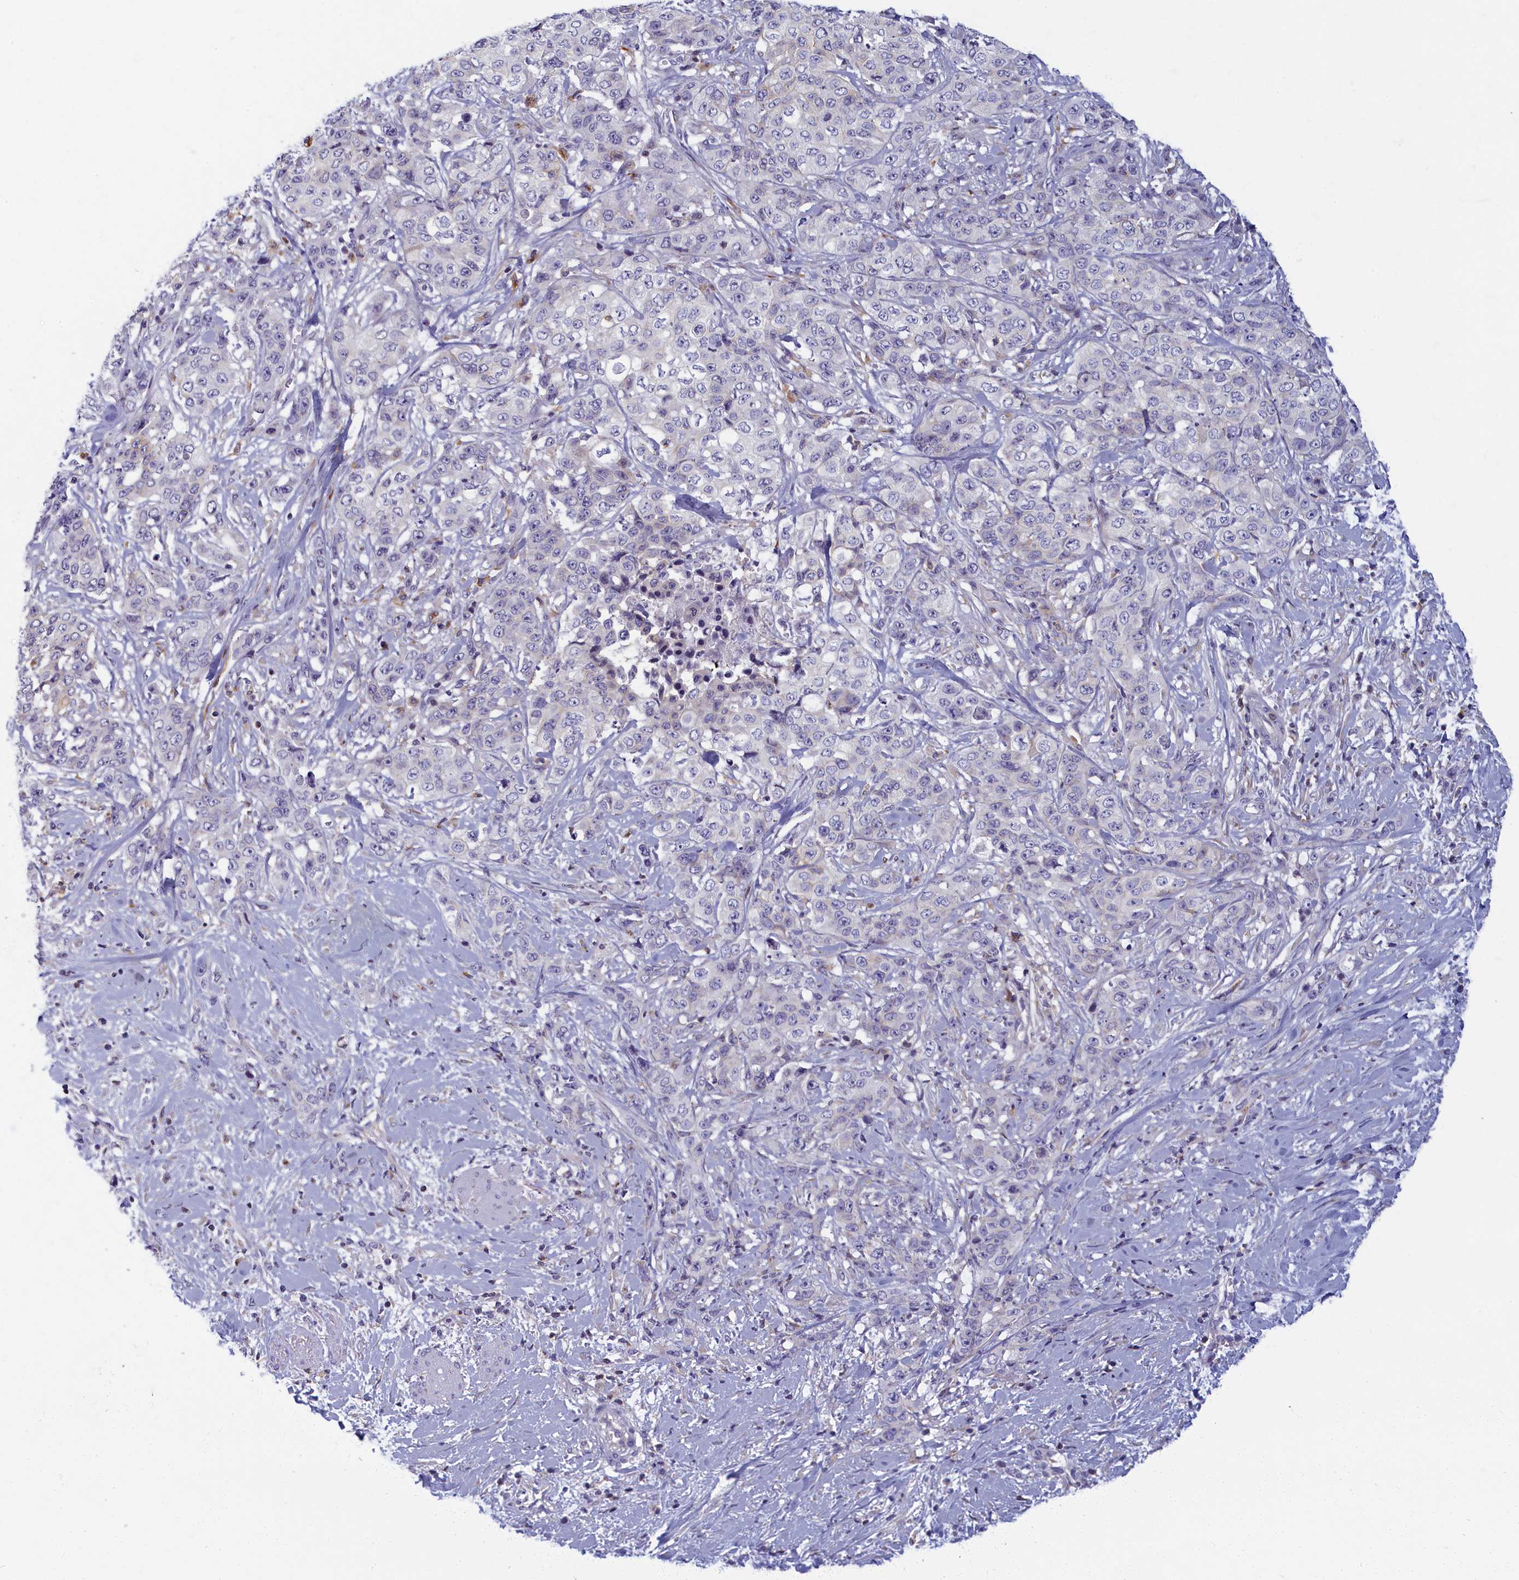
{"staining": {"intensity": "negative", "quantity": "none", "location": "none"}, "tissue": "stomach cancer", "cell_type": "Tumor cells", "image_type": "cancer", "snomed": [{"axis": "morphology", "description": "Adenocarcinoma, NOS"}, {"axis": "topography", "description": "Stomach, upper"}], "caption": "This is a image of immunohistochemistry (IHC) staining of stomach adenocarcinoma, which shows no staining in tumor cells.", "gene": "NOL10", "patient": {"sex": "male", "age": 62}}